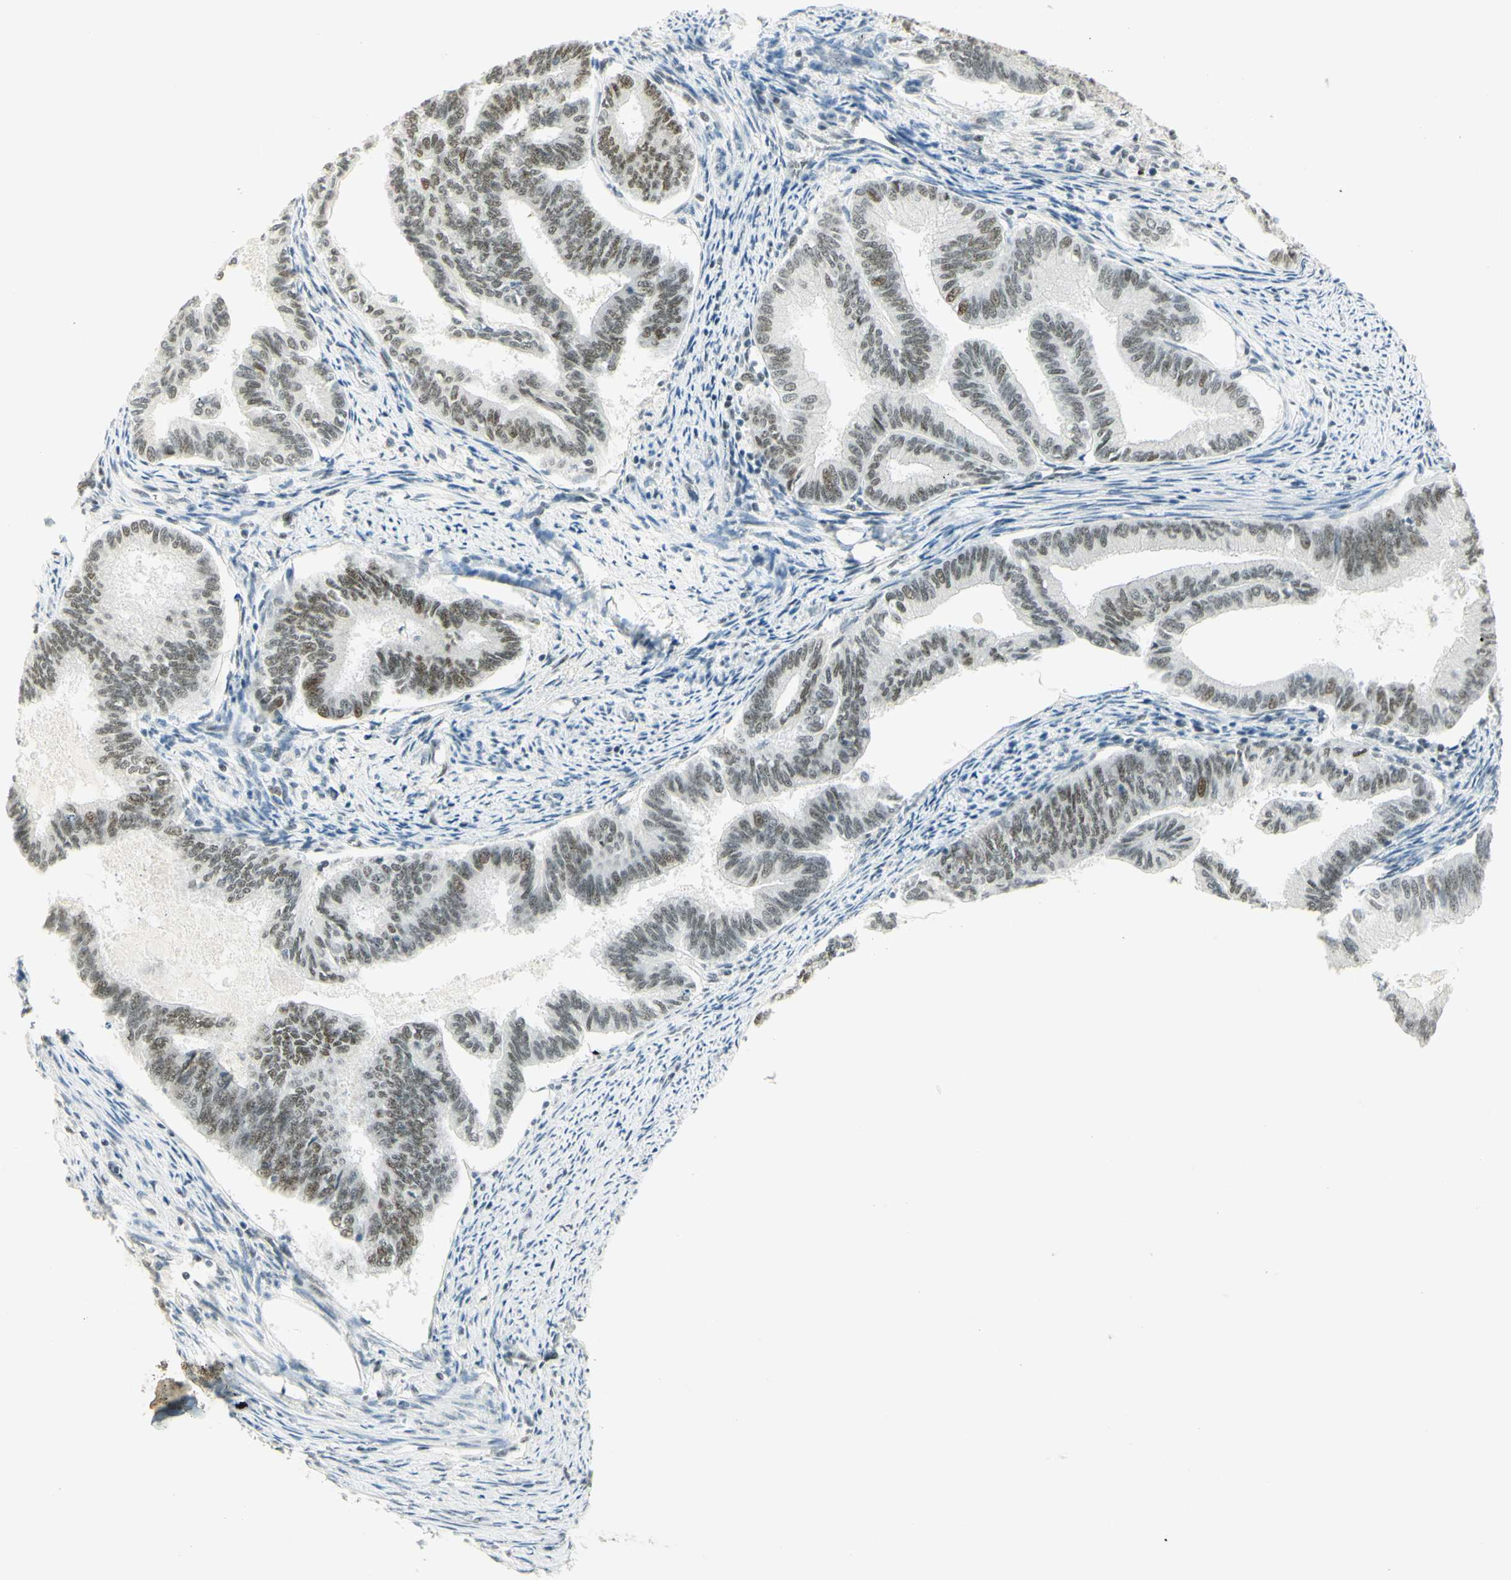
{"staining": {"intensity": "weak", "quantity": ">75%", "location": "none"}, "tissue": "endometrial cancer", "cell_type": "Tumor cells", "image_type": "cancer", "snomed": [{"axis": "morphology", "description": "Adenocarcinoma, NOS"}, {"axis": "topography", "description": "Endometrium"}], "caption": "A photomicrograph of endometrial cancer (adenocarcinoma) stained for a protein displays weak None brown staining in tumor cells.", "gene": "PMS2", "patient": {"sex": "female", "age": 86}}